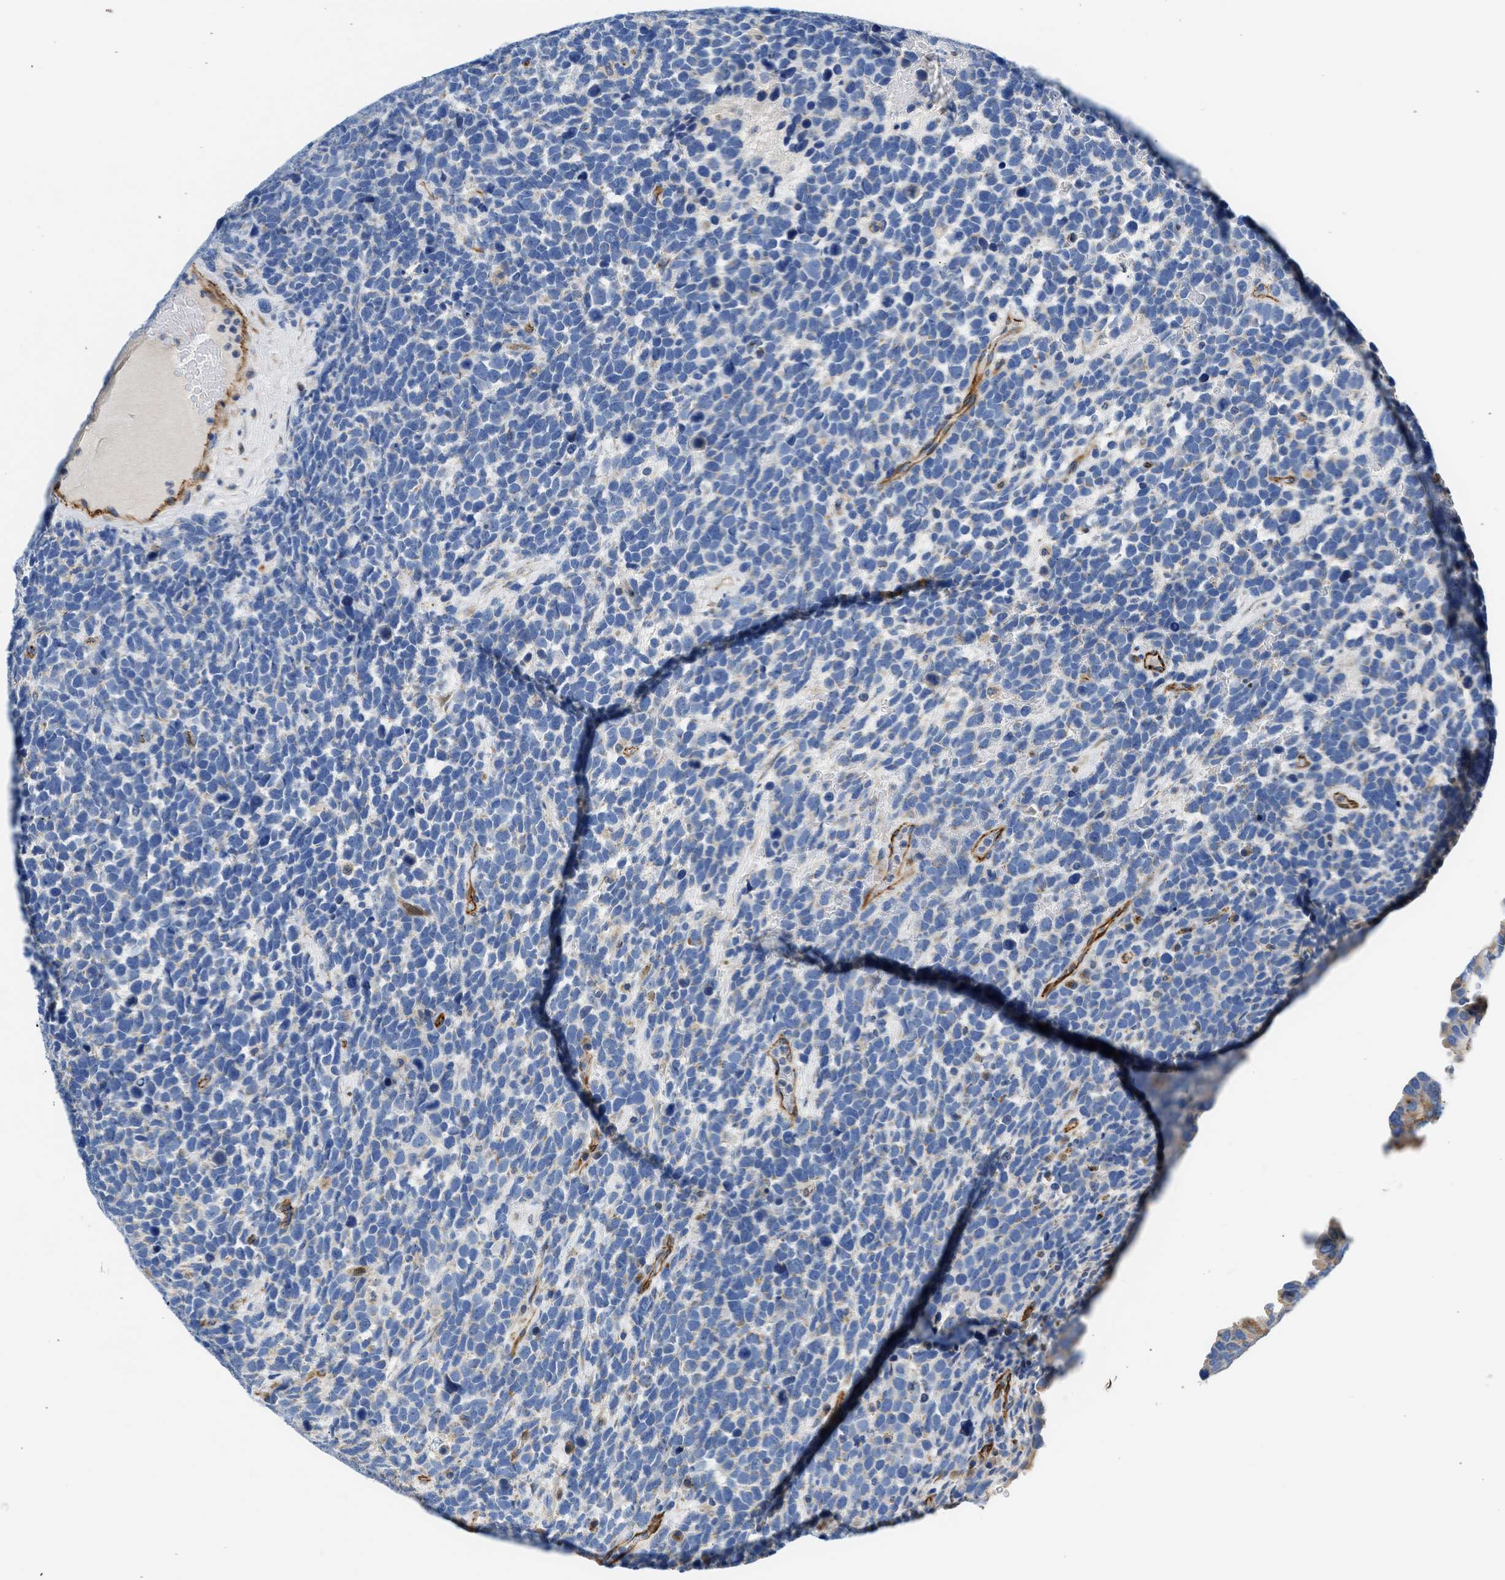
{"staining": {"intensity": "weak", "quantity": "<25%", "location": "cytoplasmic/membranous"}, "tissue": "urothelial cancer", "cell_type": "Tumor cells", "image_type": "cancer", "snomed": [{"axis": "morphology", "description": "Urothelial carcinoma, High grade"}, {"axis": "topography", "description": "Urinary bladder"}], "caption": "Photomicrograph shows no significant protein positivity in tumor cells of urothelial carcinoma (high-grade). Brightfield microscopy of immunohistochemistry (IHC) stained with DAB (brown) and hematoxylin (blue), captured at high magnification.", "gene": "ULK4", "patient": {"sex": "female", "age": 82}}